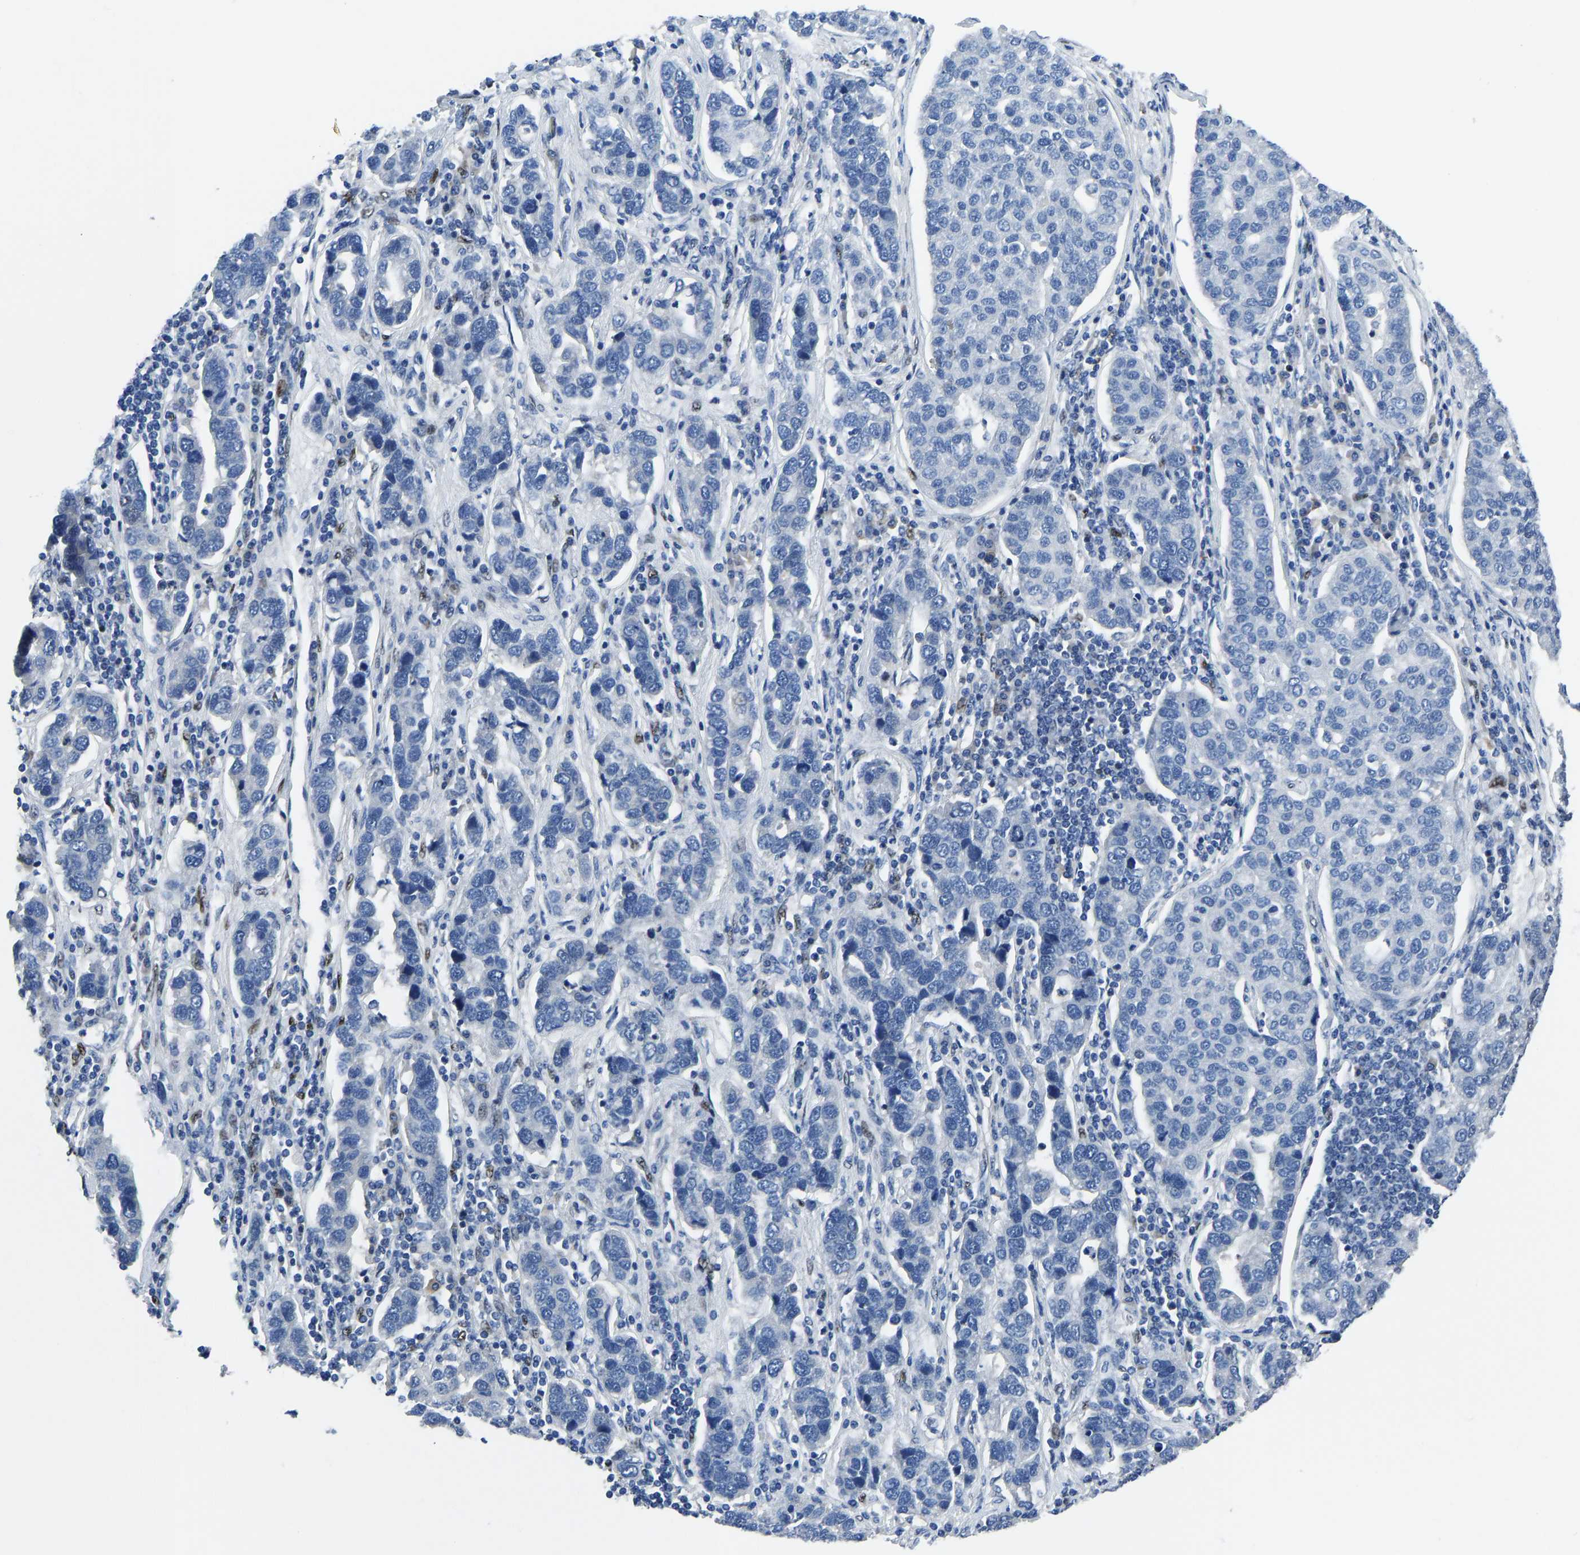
{"staining": {"intensity": "negative", "quantity": "none", "location": "none"}, "tissue": "pancreatic cancer", "cell_type": "Tumor cells", "image_type": "cancer", "snomed": [{"axis": "morphology", "description": "Adenocarcinoma, NOS"}, {"axis": "topography", "description": "Pancreas"}], "caption": "Pancreatic adenocarcinoma was stained to show a protein in brown. There is no significant positivity in tumor cells.", "gene": "EGR1", "patient": {"sex": "female", "age": 61}}